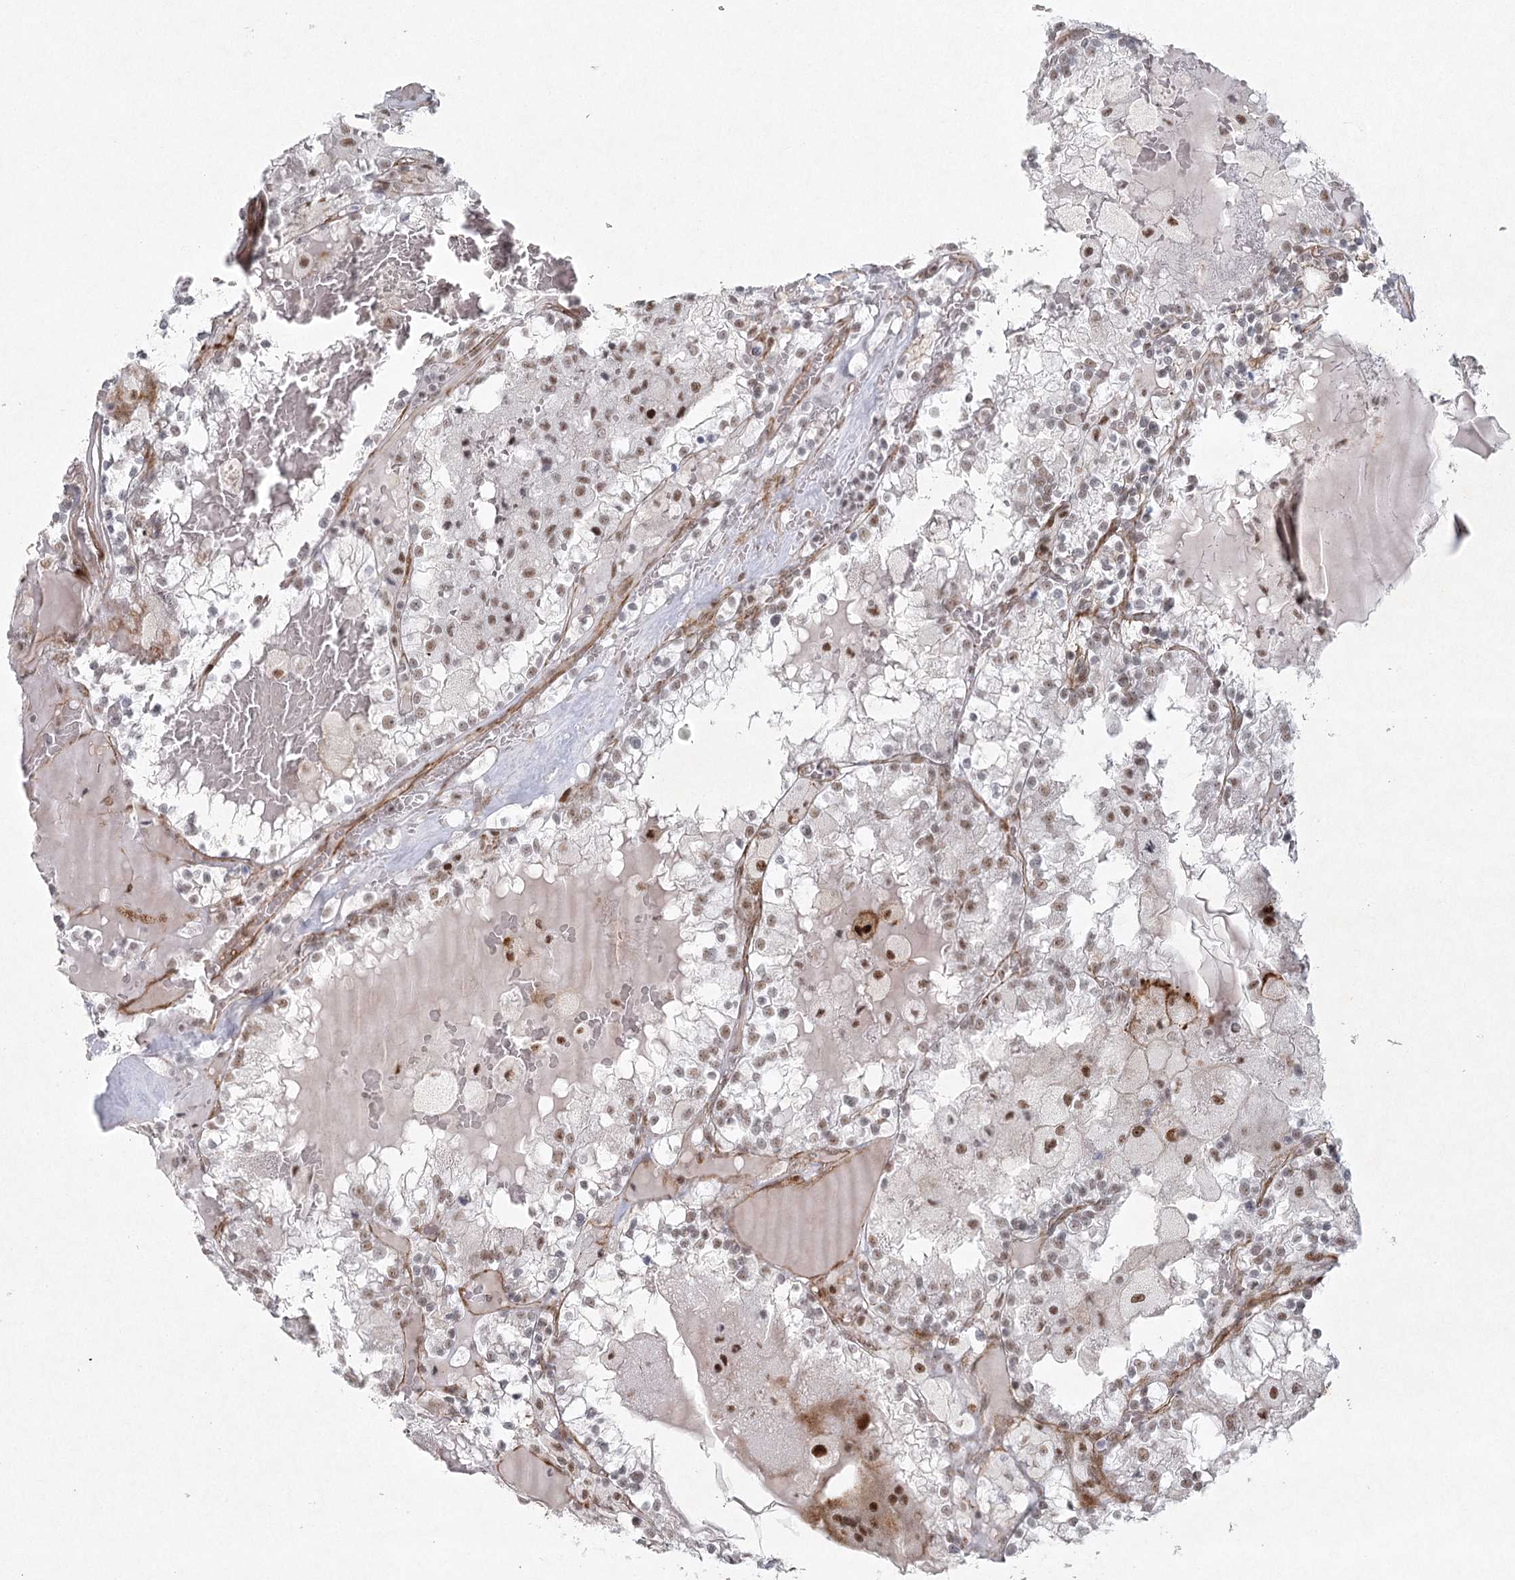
{"staining": {"intensity": "moderate", "quantity": ">75%", "location": "nuclear"}, "tissue": "renal cancer", "cell_type": "Tumor cells", "image_type": "cancer", "snomed": [{"axis": "morphology", "description": "Adenocarcinoma, NOS"}, {"axis": "topography", "description": "Kidney"}], "caption": "Protein expression analysis of renal cancer (adenocarcinoma) shows moderate nuclear staining in approximately >75% of tumor cells. (IHC, brightfield microscopy, high magnification).", "gene": "U2SURP", "patient": {"sex": "female", "age": 56}}